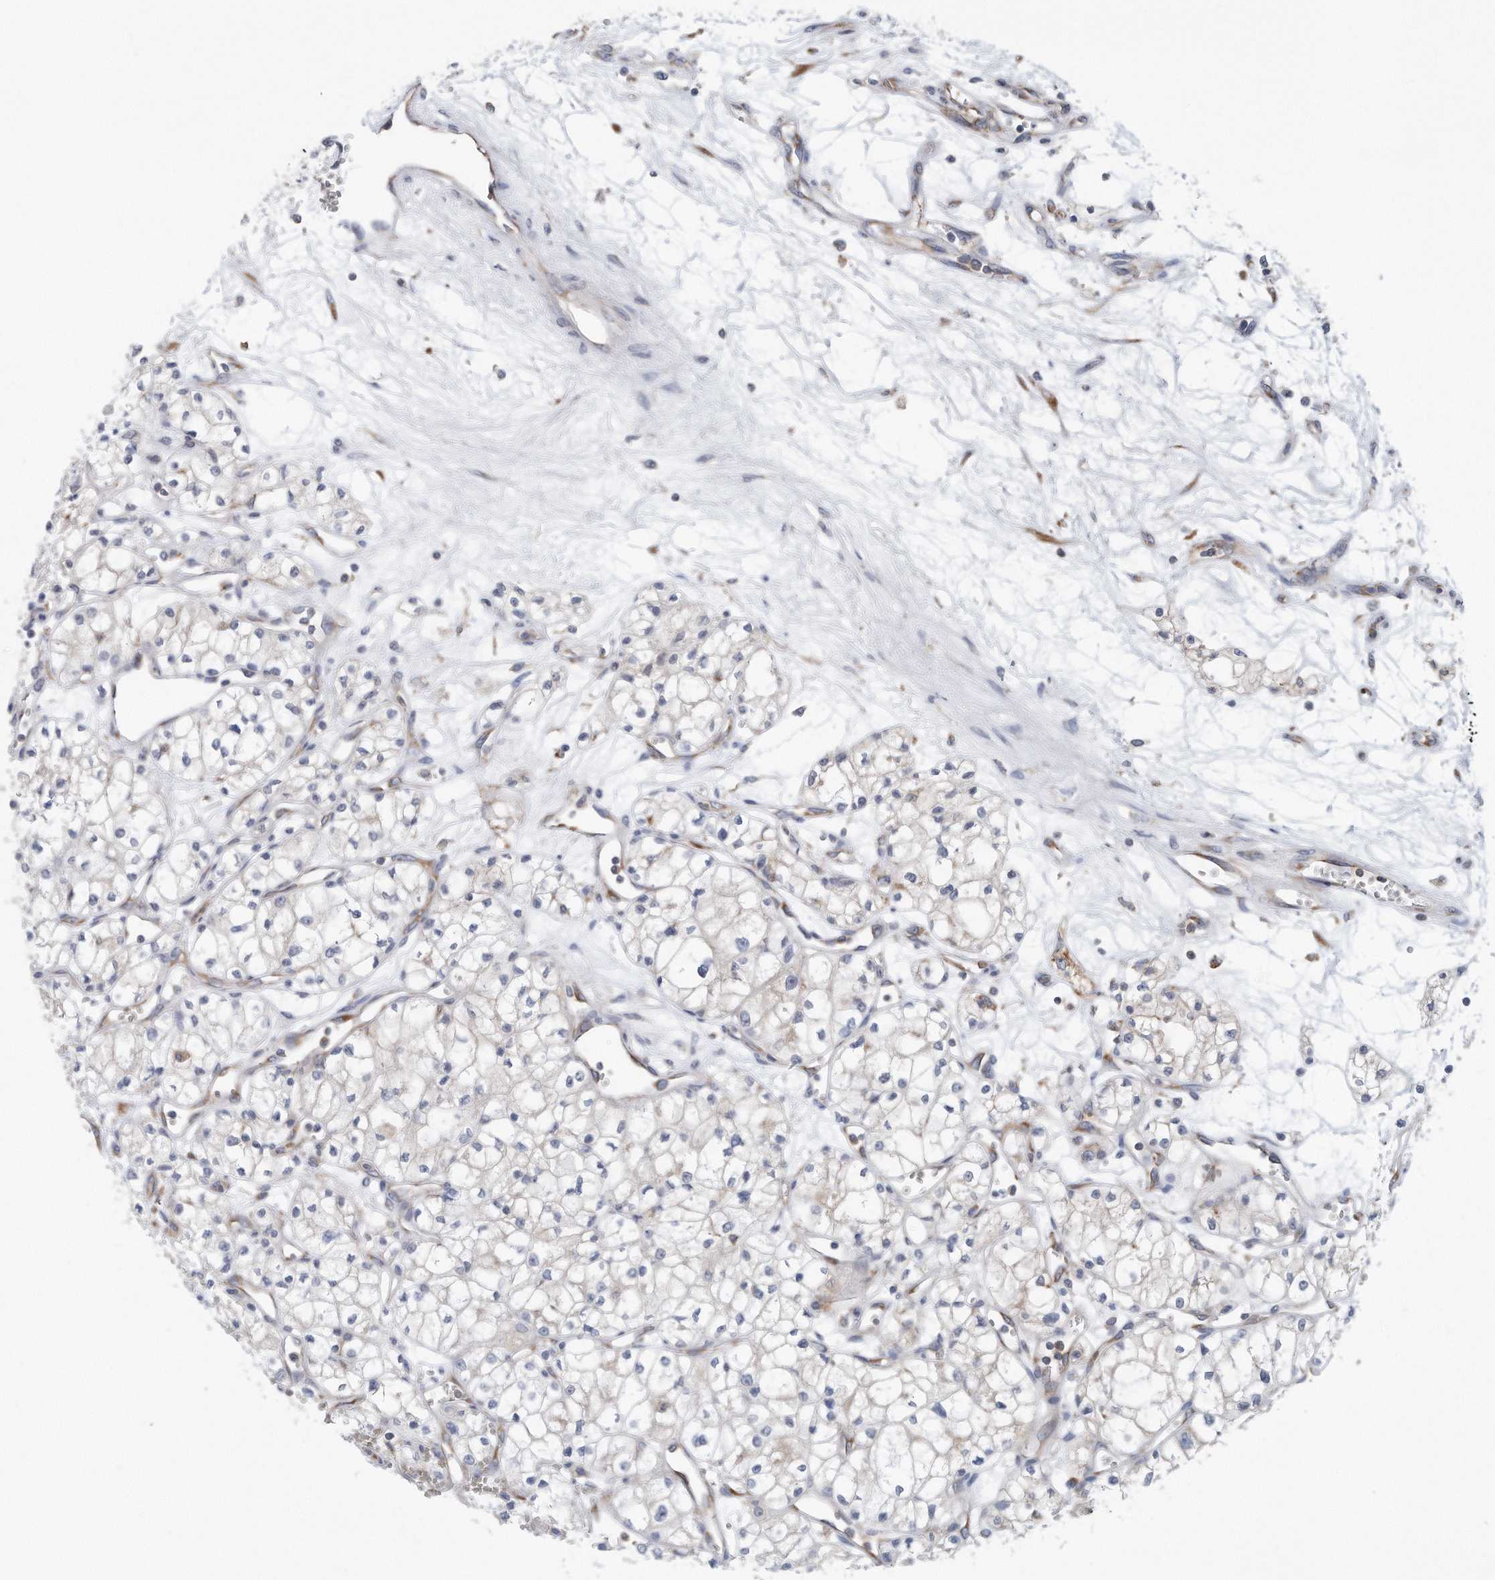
{"staining": {"intensity": "negative", "quantity": "none", "location": "none"}, "tissue": "renal cancer", "cell_type": "Tumor cells", "image_type": "cancer", "snomed": [{"axis": "morphology", "description": "Adenocarcinoma, NOS"}, {"axis": "topography", "description": "Kidney"}], "caption": "Immunohistochemistry micrograph of human adenocarcinoma (renal) stained for a protein (brown), which shows no positivity in tumor cells. The staining was performed using DAB (3,3'-diaminobenzidine) to visualize the protein expression in brown, while the nuclei were stained in blue with hematoxylin (Magnification: 20x).", "gene": "RPL26L1", "patient": {"sex": "male", "age": 59}}